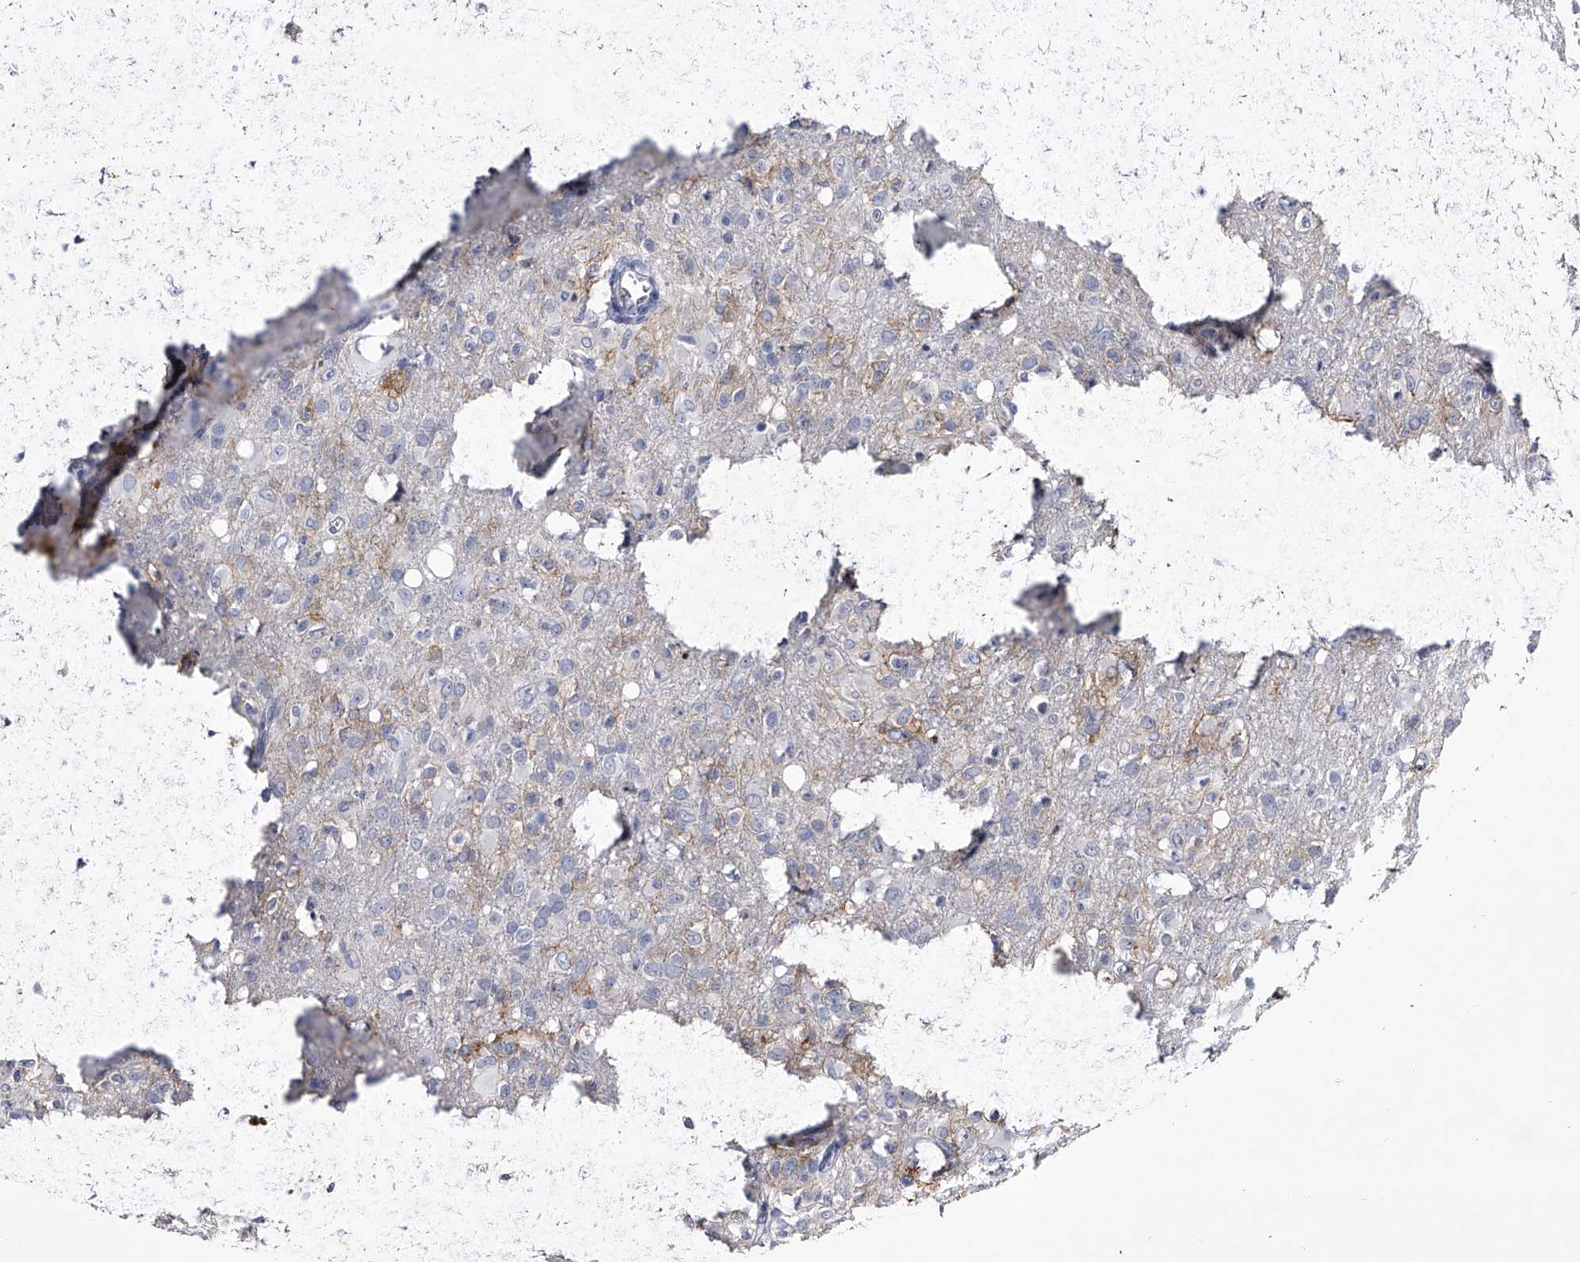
{"staining": {"intensity": "negative", "quantity": "none", "location": "none"}, "tissue": "glioma", "cell_type": "Tumor cells", "image_type": "cancer", "snomed": [{"axis": "morphology", "description": "Glioma, malignant, High grade"}, {"axis": "topography", "description": "Brain"}], "caption": "This is a histopathology image of immunohistochemistry staining of malignant glioma (high-grade), which shows no positivity in tumor cells. Nuclei are stained in blue.", "gene": "CRISP2", "patient": {"sex": "female", "age": 57}}